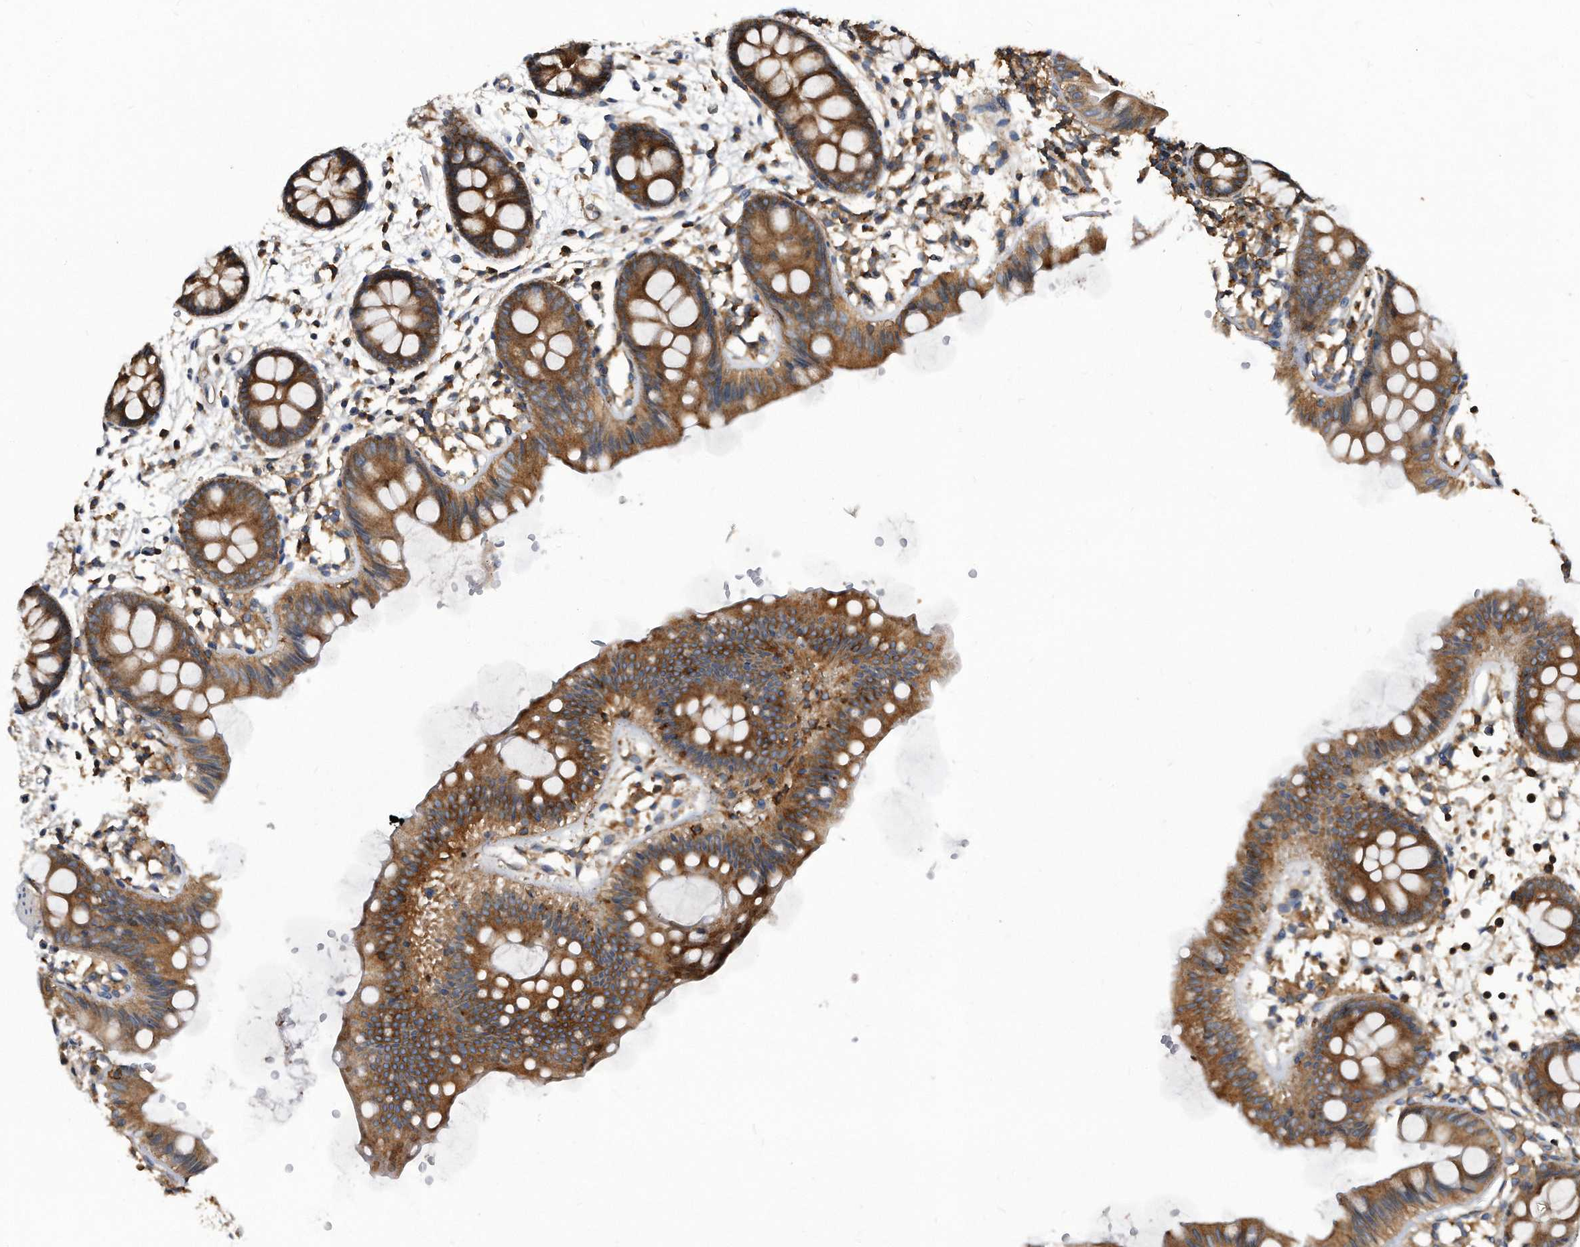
{"staining": {"intensity": "weak", "quantity": ">75%", "location": "cytoplasmic/membranous"}, "tissue": "colon", "cell_type": "Endothelial cells", "image_type": "normal", "snomed": [{"axis": "morphology", "description": "Normal tissue, NOS"}, {"axis": "topography", "description": "Colon"}], "caption": "The immunohistochemical stain shows weak cytoplasmic/membranous positivity in endothelial cells of normal colon. Nuclei are stained in blue.", "gene": "ATG5", "patient": {"sex": "male", "age": 56}}